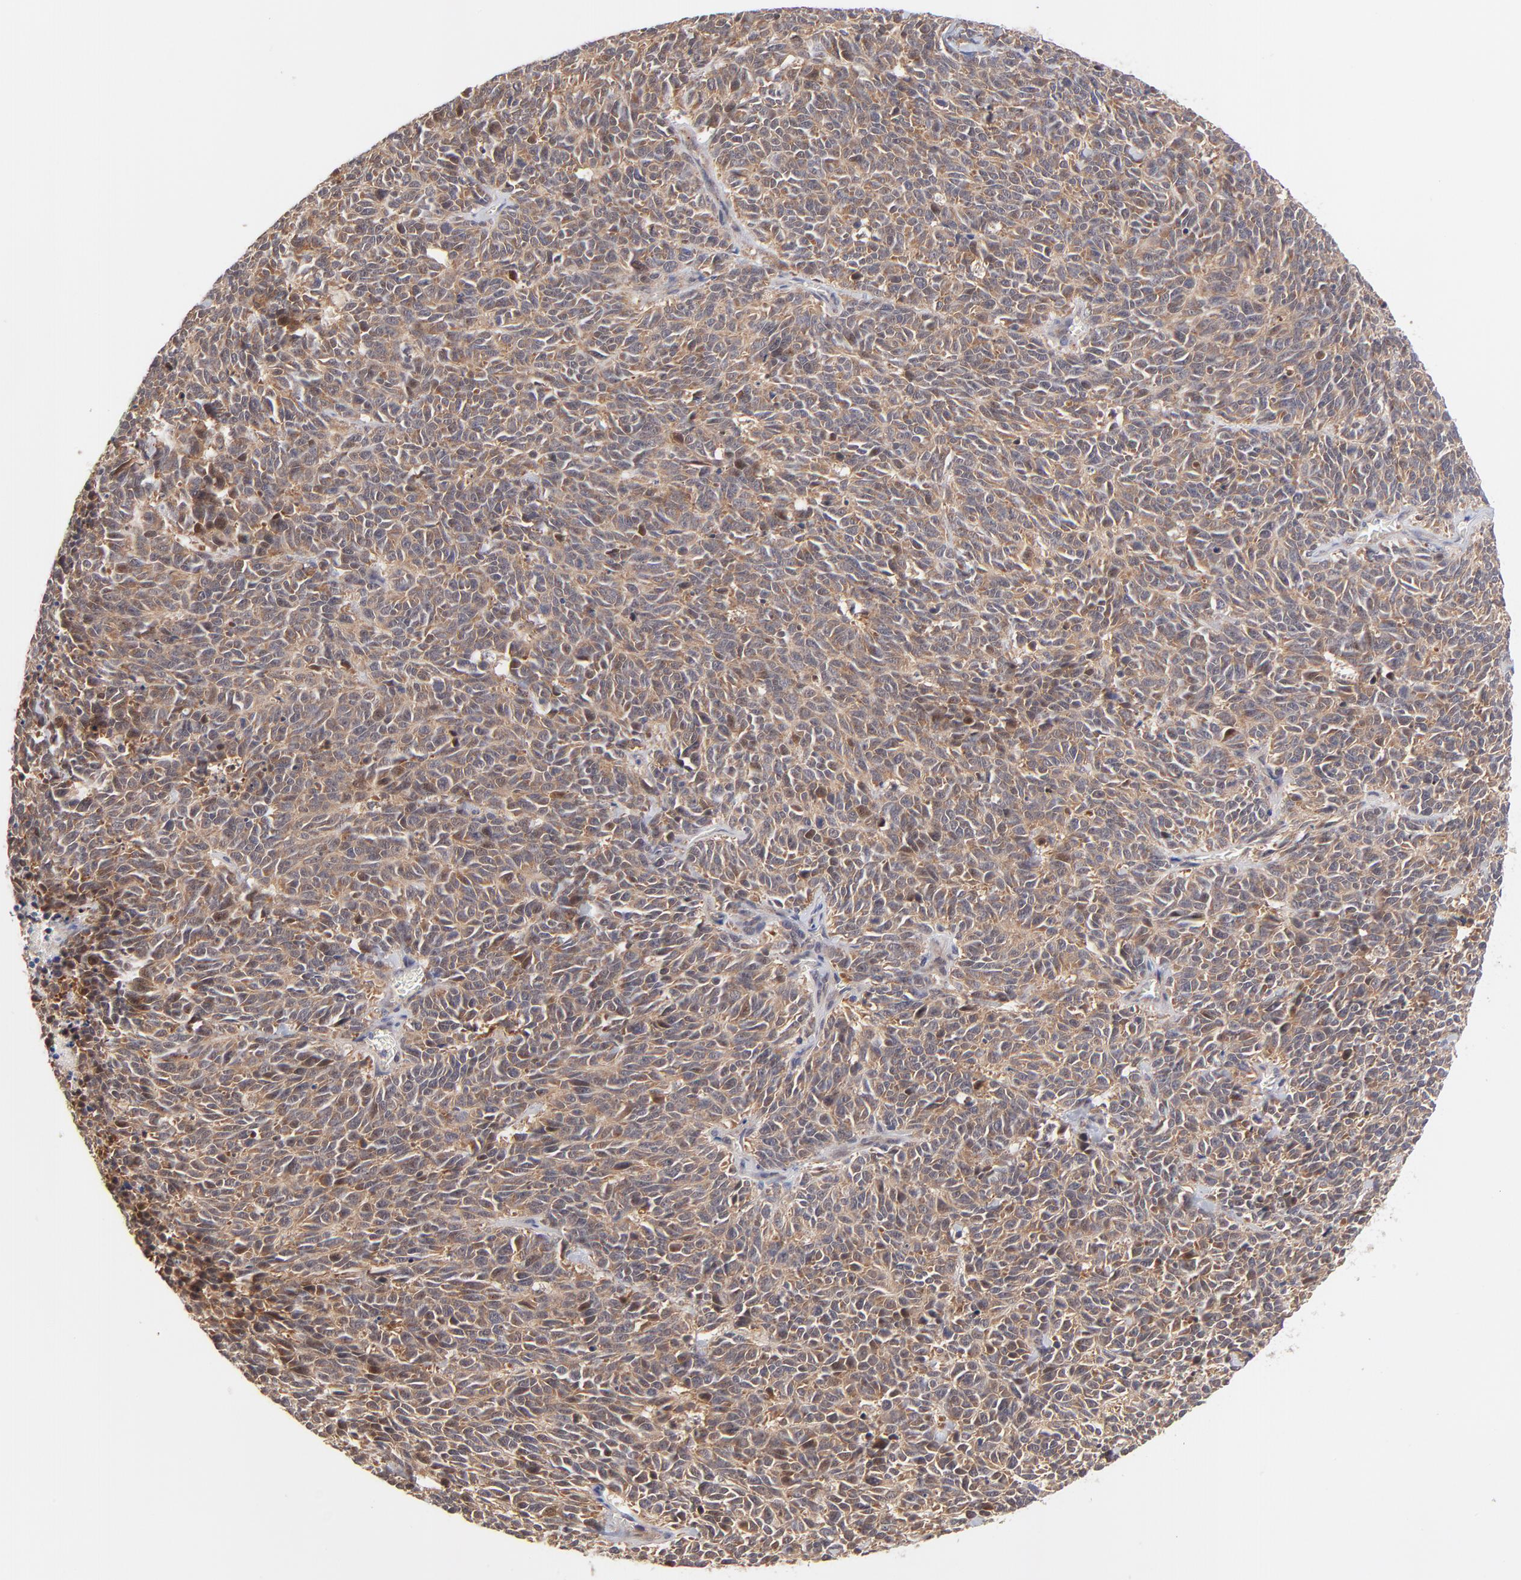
{"staining": {"intensity": "moderate", "quantity": ">75%", "location": "cytoplasmic/membranous,nuclear"}, "tissue": "lung cancer", "cell_type": "Tumor cells", "image_type": "cancer", "snomed": [{"axis": "morphology", "description": "Neoplasm, malignant, NOS"}, {"axis": "topography", "description": "Lung"}], "caption": "An IHC micrograph of neoplastic tissue is shown. Protein staining in brown highlights moderate cytoplasmic/membranous and nuclear positivity in lung cancer (malignant neoplasm) within tumor cells.", "gene": "TXNL1", "patient": {"sex": "female", "age": 58}}